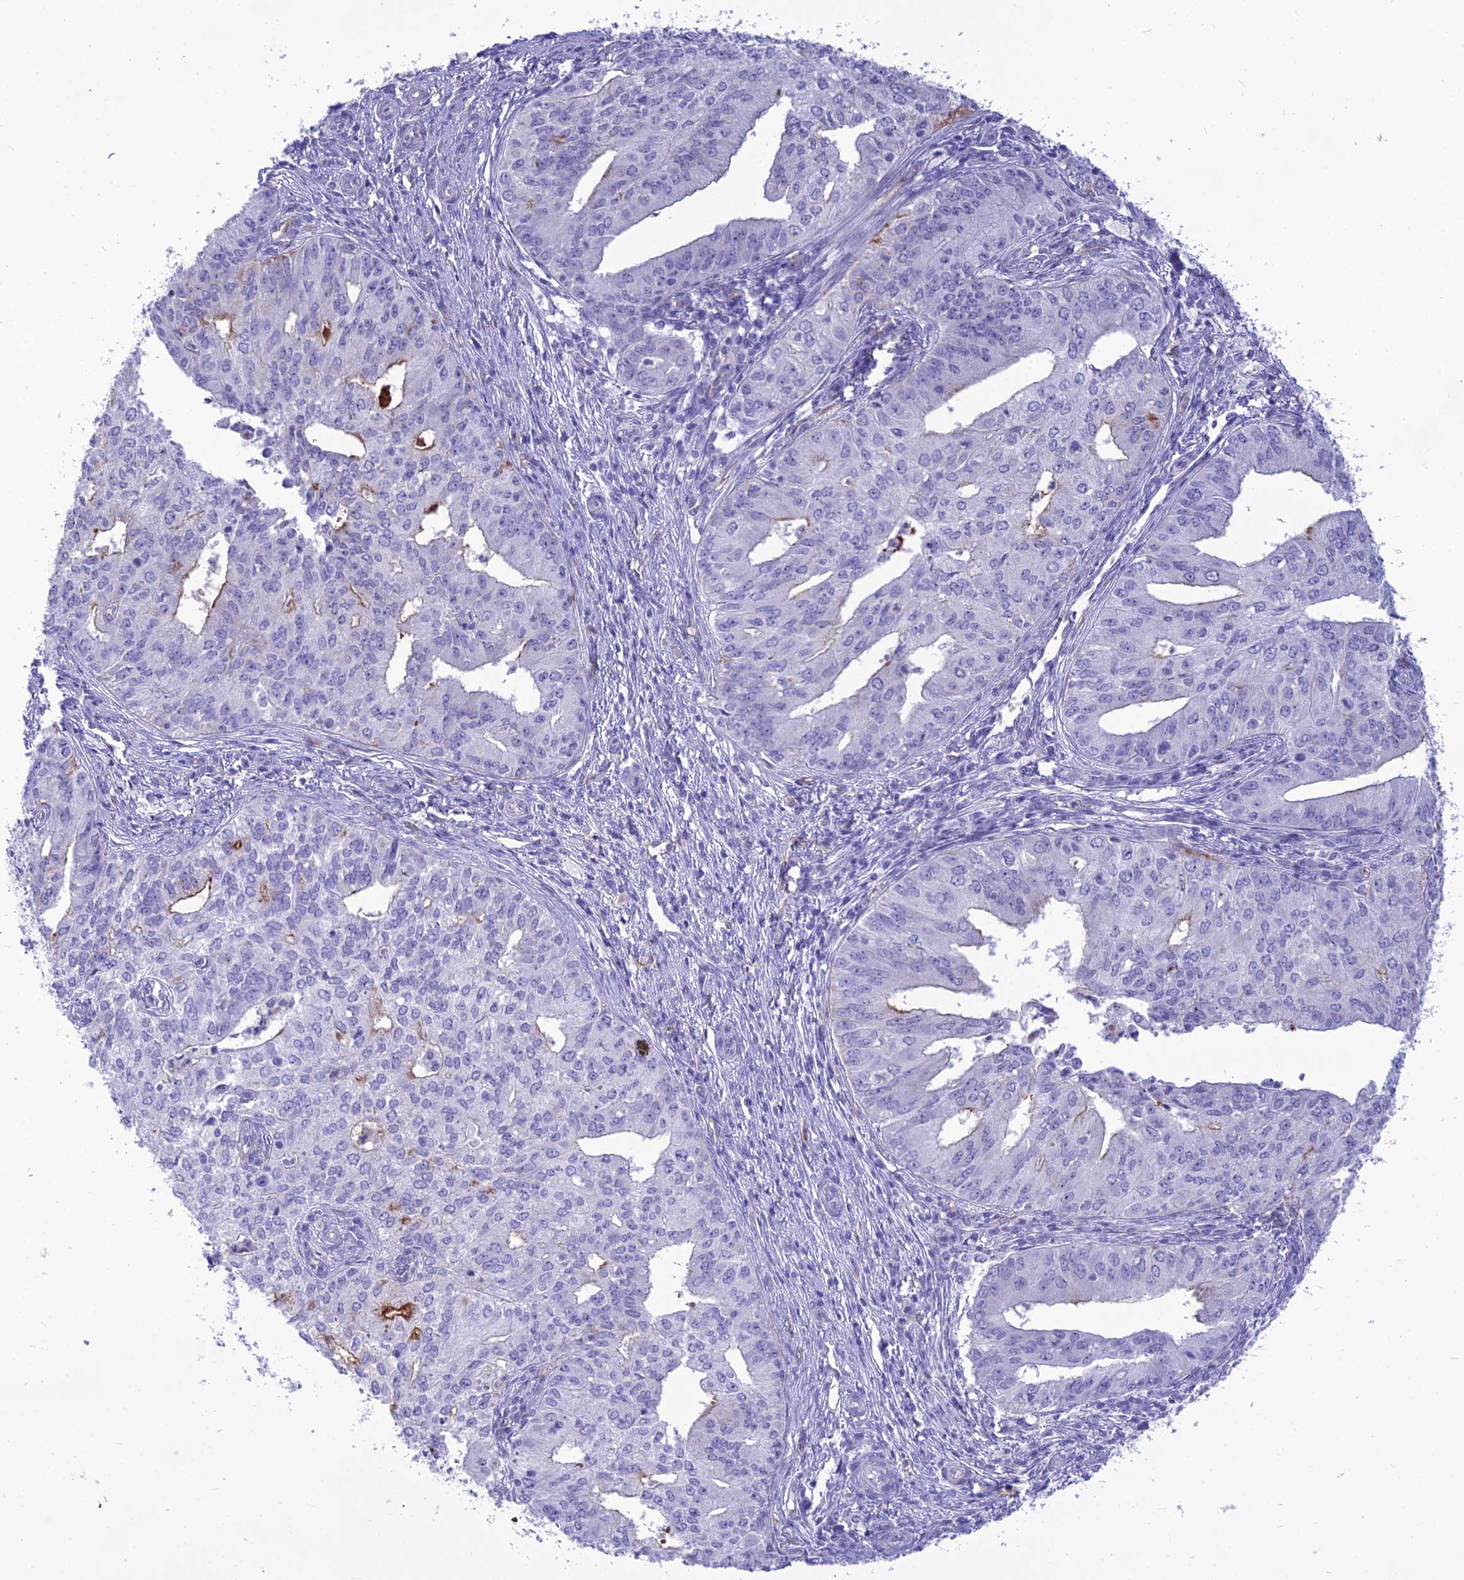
{"staining": {"intensity": "negative", "quantity": "none", "location": "none"}, "tissue": "endometrial cancer", "cell_type": "Tumor cells", "image_type": "cancer", "snomed": [{"axis": "morphology", "description": "Adenocarcinoma, NOS"}, {"axis": "topography", "description": "Endometrium"}], "caption": "Tumor cells are negative for protein expression in human endometrial cancer (adenocarcinoma).", "gene": "BBS7", "patient": {"sex": "female", "age": 50}}